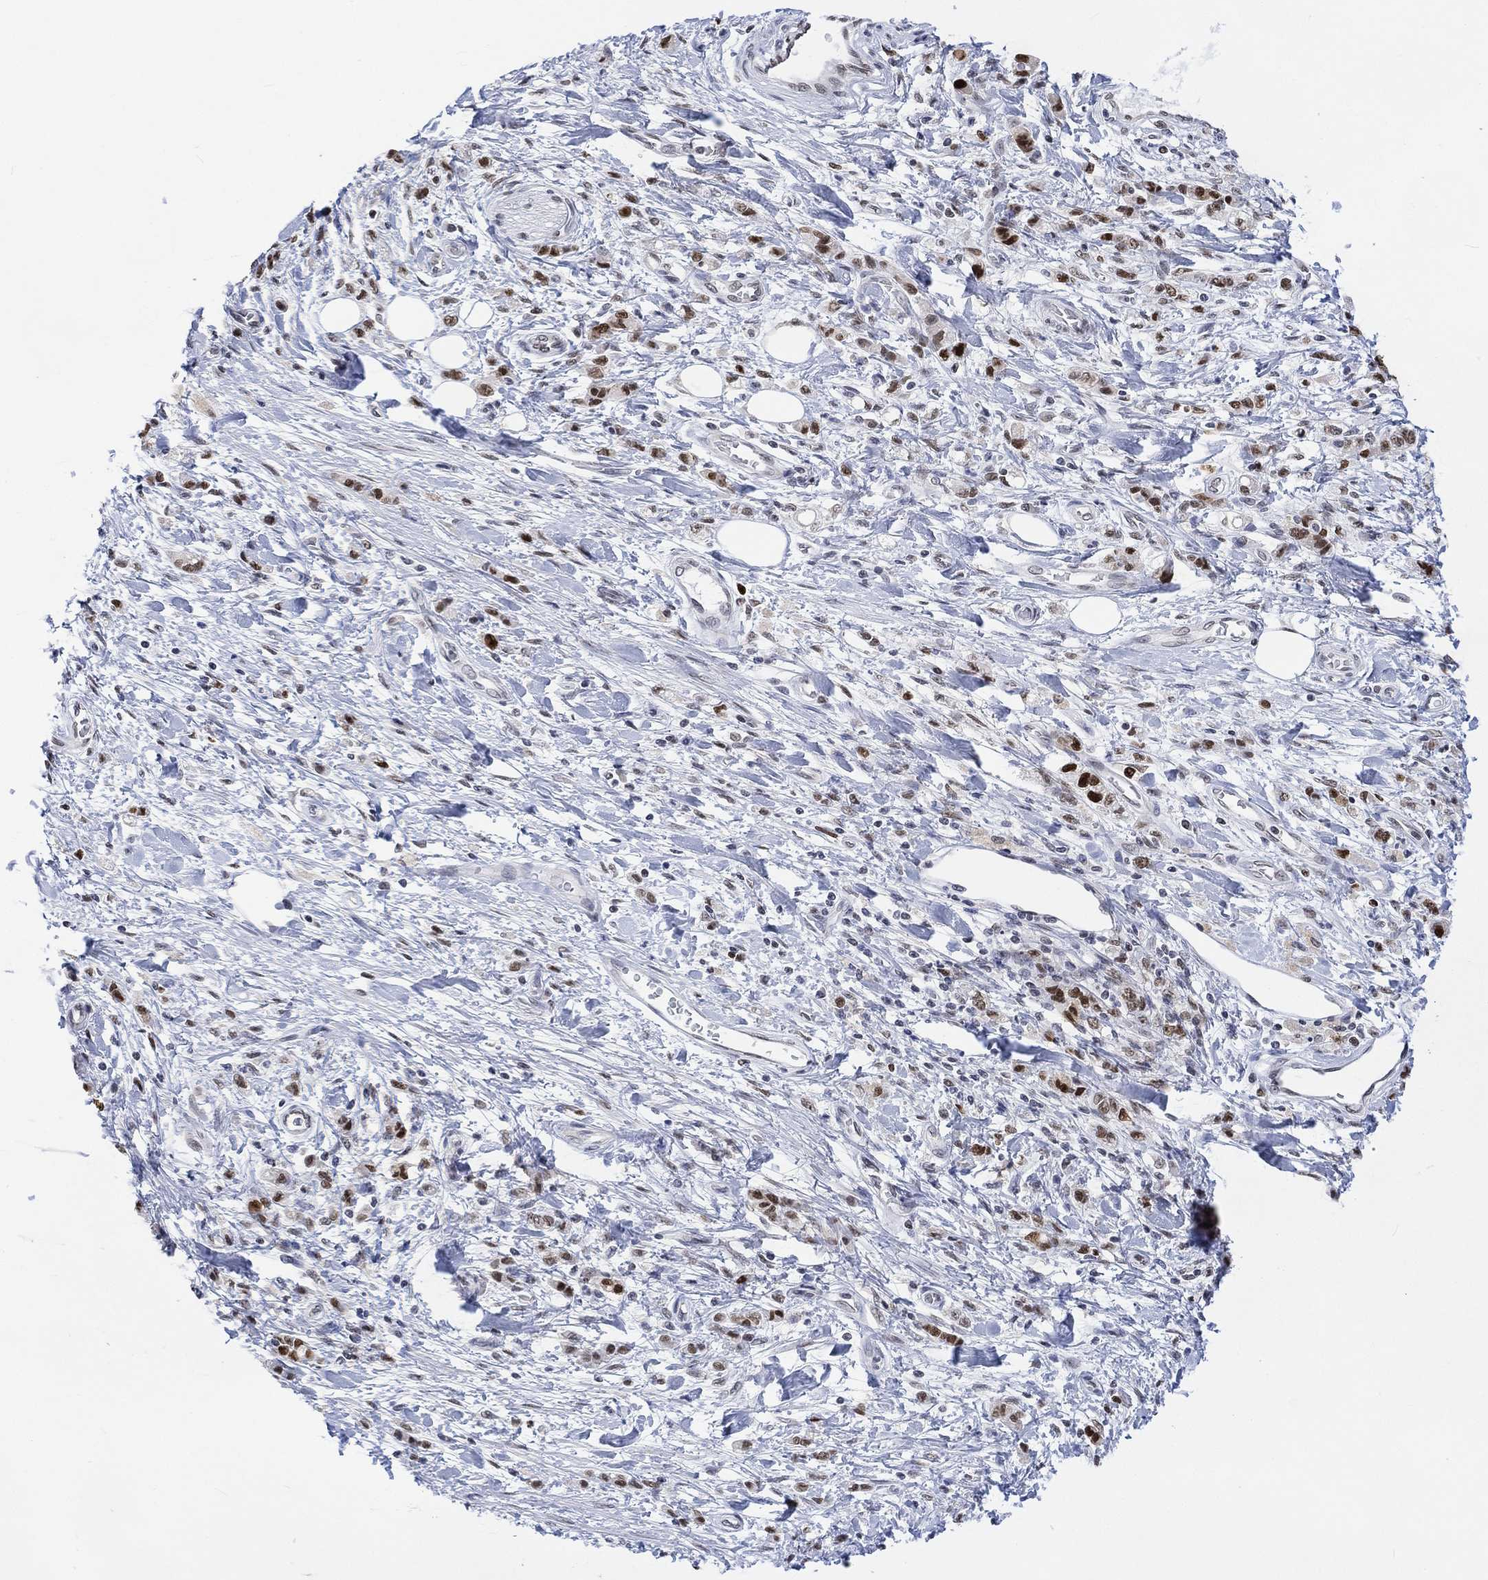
{"staining": {"intensity": "strong", "quantity": ">75%", "location": "nuclear"}, "tissue": "stomach cancer", "cell_type": "Tumor cells", "image_type": "cancer", "snomed": [{"axis": "morphology", "description": "Adenocarcinoma, NOS"}, {"axis": "topography", "description": "Stomach"}], "caption": "This photomicrograph reveals IHC staining of stomach cancer (adenocarcinoma), with high strong nuclear expression in about >75% of tumor cells.", "gene": "RAD54L2", "patient": {"sex": "male", "age": 77}}